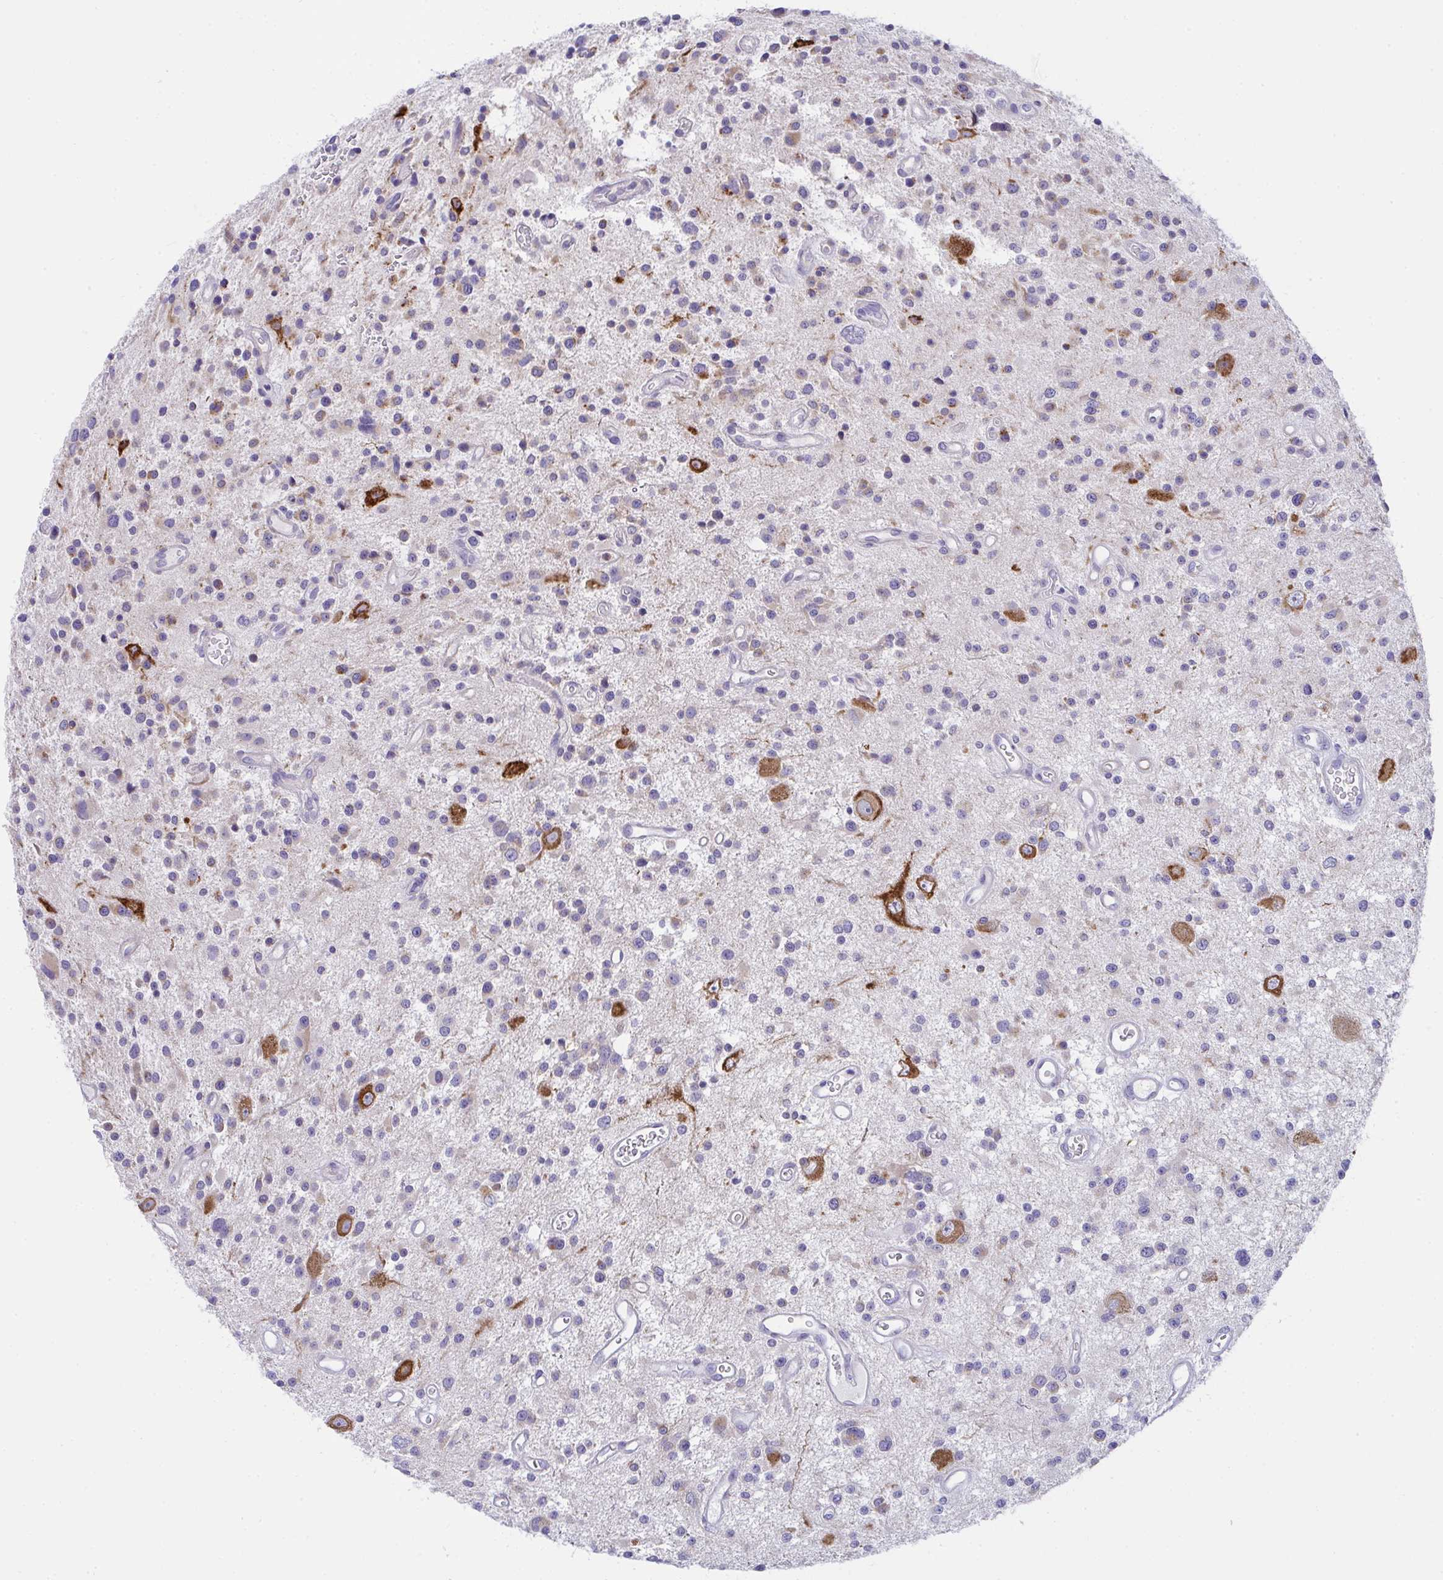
{"staining": {"intensity": "negative", "quantity": "none", "location": "none"}, "tissue": "glioma", "cell_type": "Tumor cells", "image_type": "cancer", "snomed": [{"axis": "morphology", "description": "Glioma, malignant, Low grade"}, {"axis": "topography", "description": "Brain"}], "caption": "Immunohistochemical staining of glioma shows no significant positivity in tumor cells. (DAB IHC visualized using brightfield microscopy, high magnification).", "gene": "MIA3", "patient": {"sex": "male", "age": 43}}